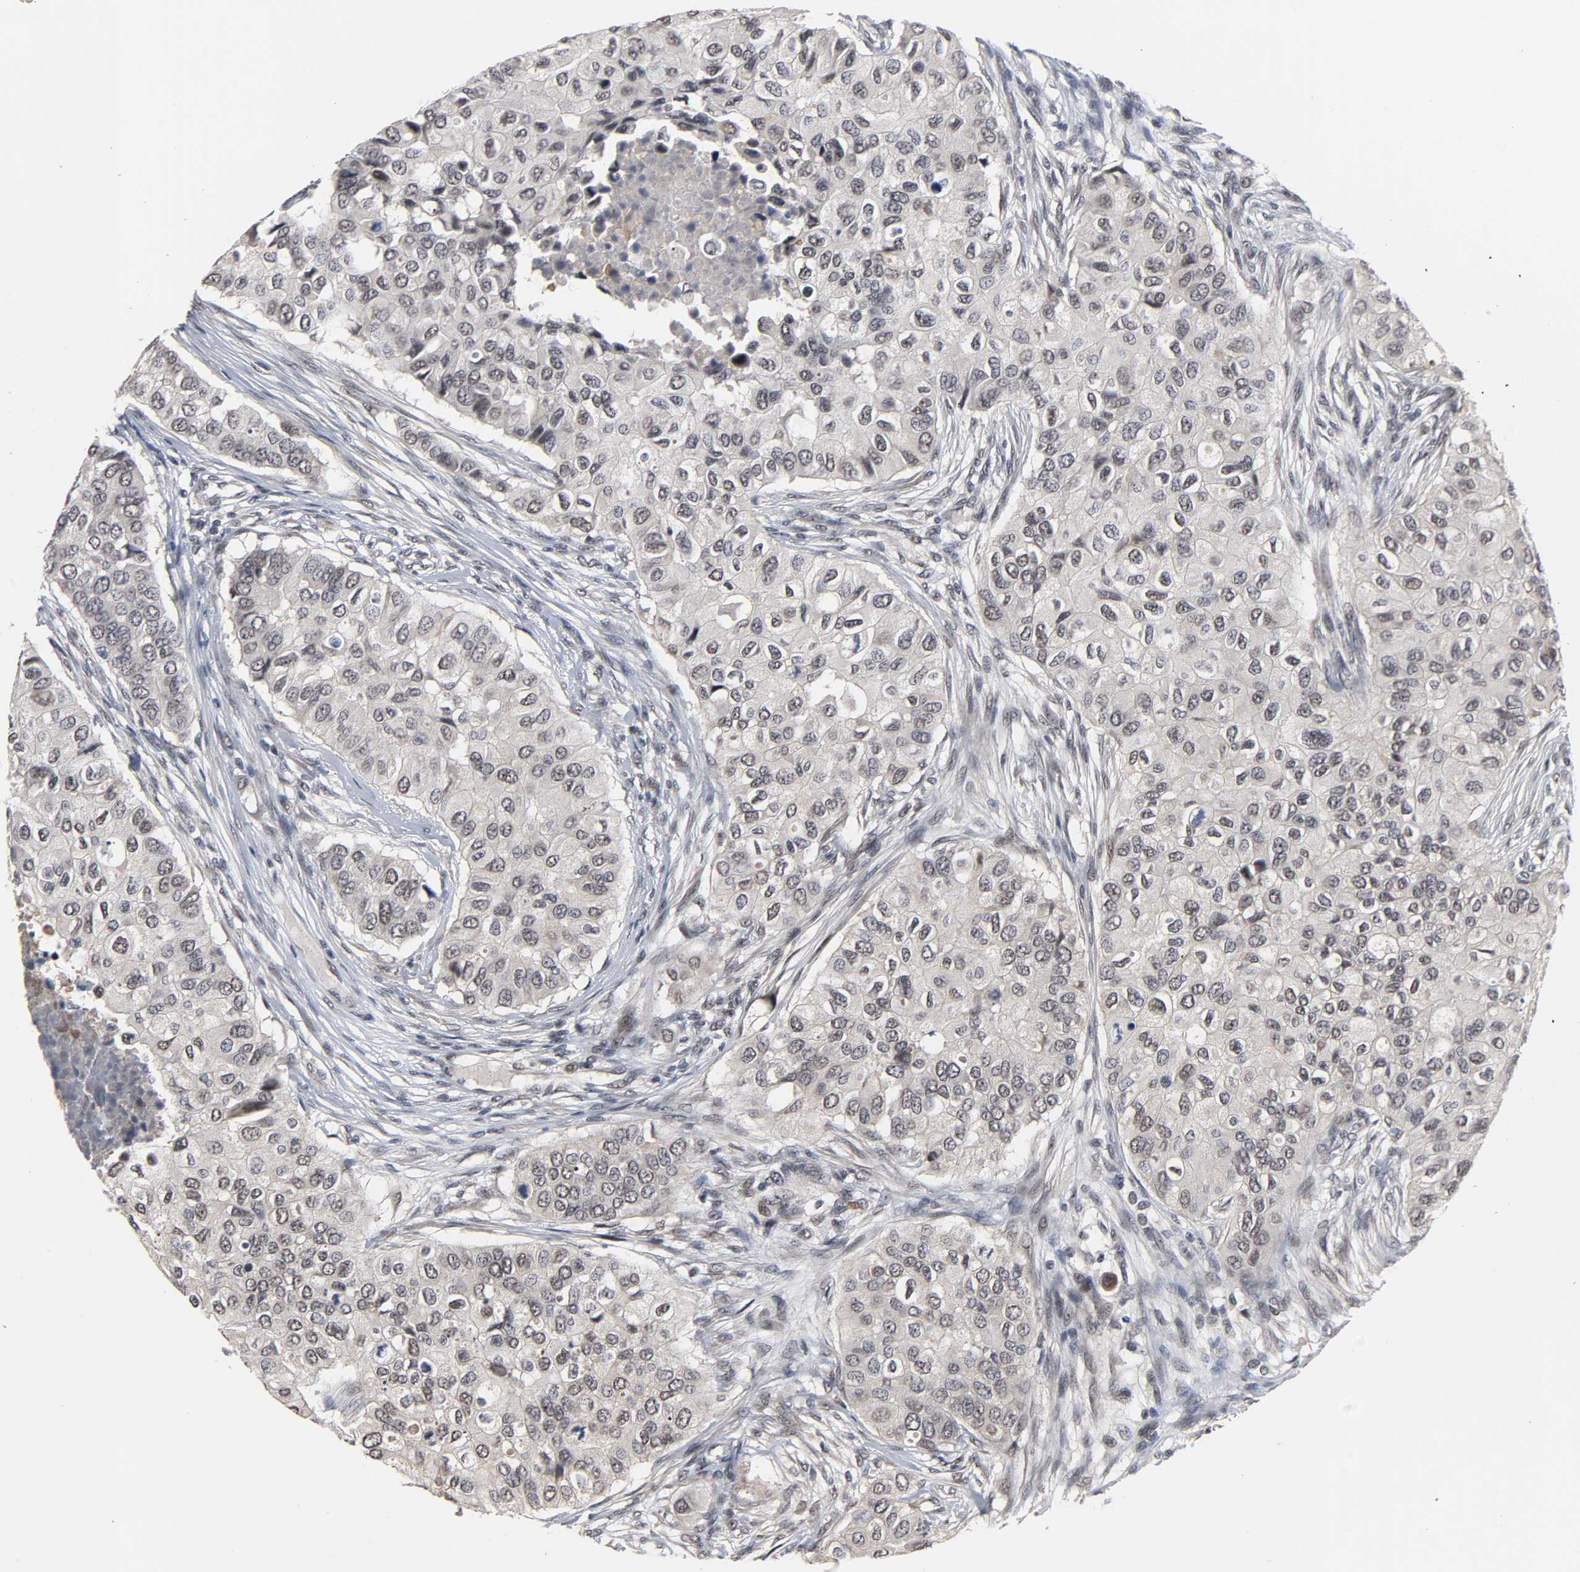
{"staining": {"intensity": "weak", "quantity": "<25%", "location": "nuclear"}, "tissue": "breast cancer", "cell_type": "Tumor cells", "image_type": "cancer", "snomed": [{"axis": "morphology", "description": "Normal tissue, NOS"}, {"axis": "morphology", "description": "Duct carcinoma"}, {"axis": "topography", "description": "Breast"}], "caption": "This is a photomicrograph of immunohistochemistry staining of breast cancer, which shows no staining in tumor cells.", "gene": "RTL5", "patient": {"sex": "female", "age": 49}}